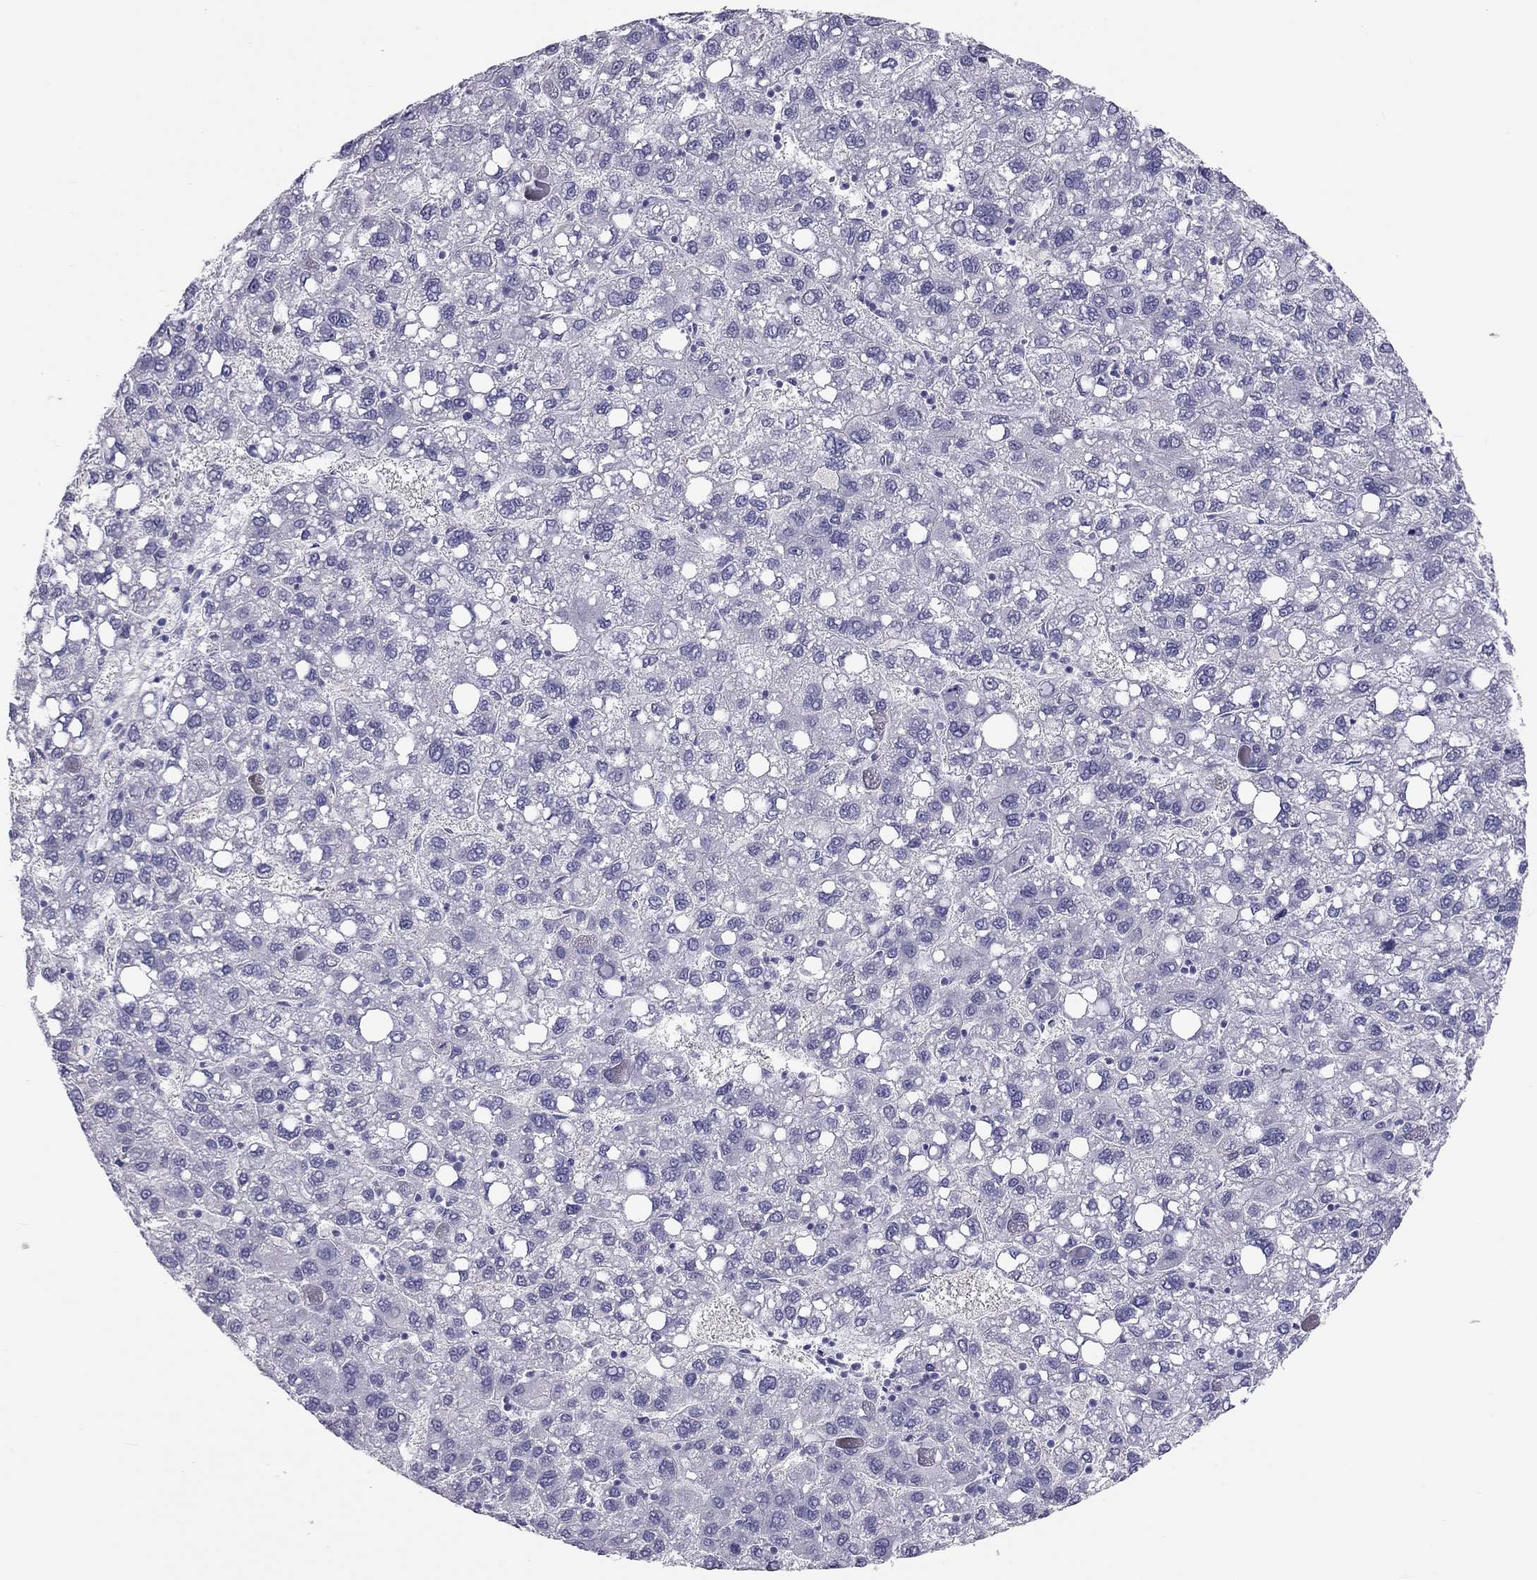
{"staining": {"intensity": "negative", "quantity": "none", "location": "none"}, "tissue": "liver cancer", "cell_type": "Tumor cells", "image_type": "cancer", "snomed": [{"axis": "morphology", "description": "Carcinoma, Hepatocellular, NOS"}, {"axis": "topography", "description": "Liver"}], "caption": "The immunohistochemistry (IHC) histopathology image has no significant staining in tumor cells of liver hepatocellular carcinoma tissue.", "gene": "KLRG1", "patient": {"sex": "female", "age": 82}}